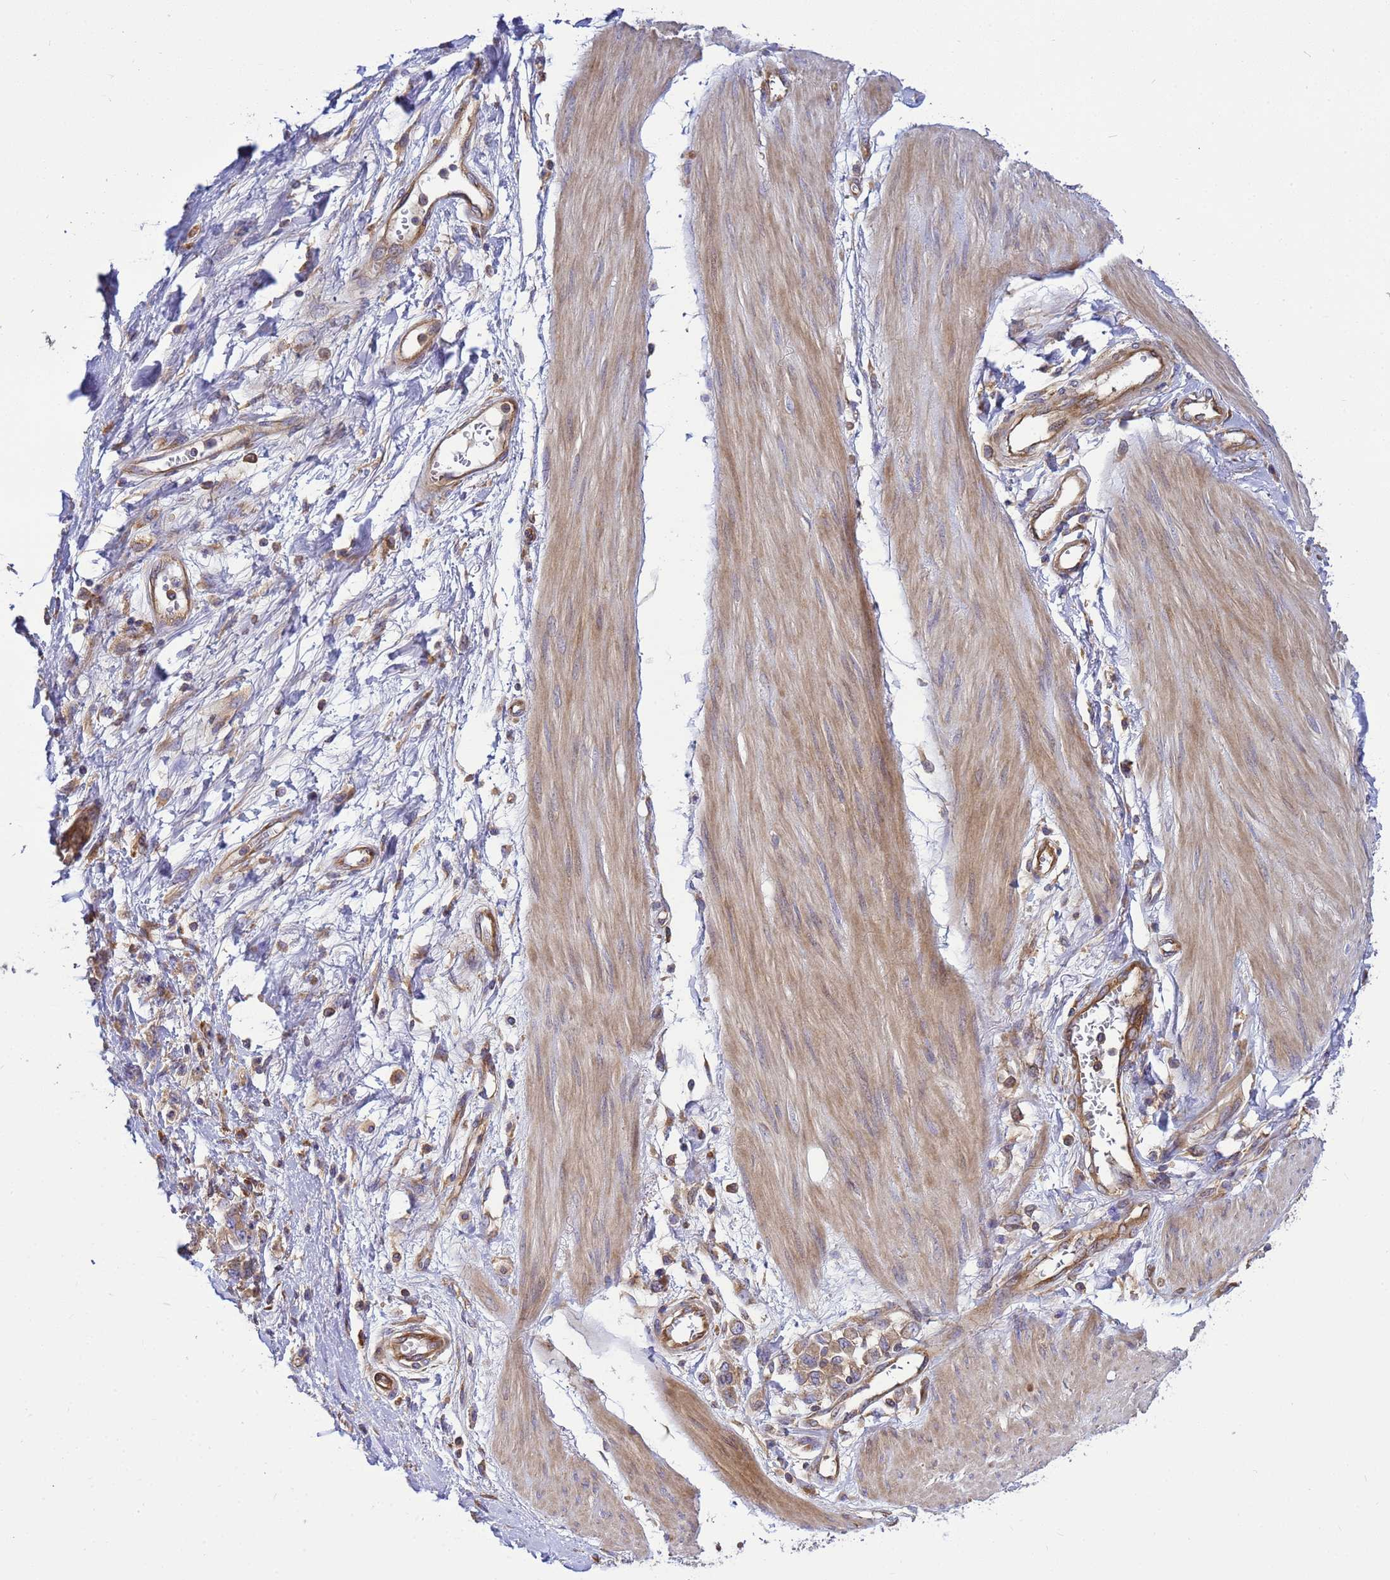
{"staining": {"intensity": "moderate", "quantity": ">75%", "location": "cytoplasmic/membranous"}, "tissue": "stomach cancer", "cell_type": "Tumor cells", "image_type": "cancer", "snomed": [{"axis": "morphology", "description": "Adenocarcinoma, NOS"}, {"axis": "topography", "description": "Stomach"}], "caption": "Immunohistochemistry (IHC) staining of stomach cancer, which exhibits medium levels of moderate cytoplasmic/membranous staining in about >75% of tumor cells indicating moderate cytoplasmic/membranous protein staining. The staining was performed using DAB (brown) for protein detection and nuclei were counterstained in hematoxylin (blue).", "gene": "BECN1", "patient": {"sex": "female", "age": 76}}